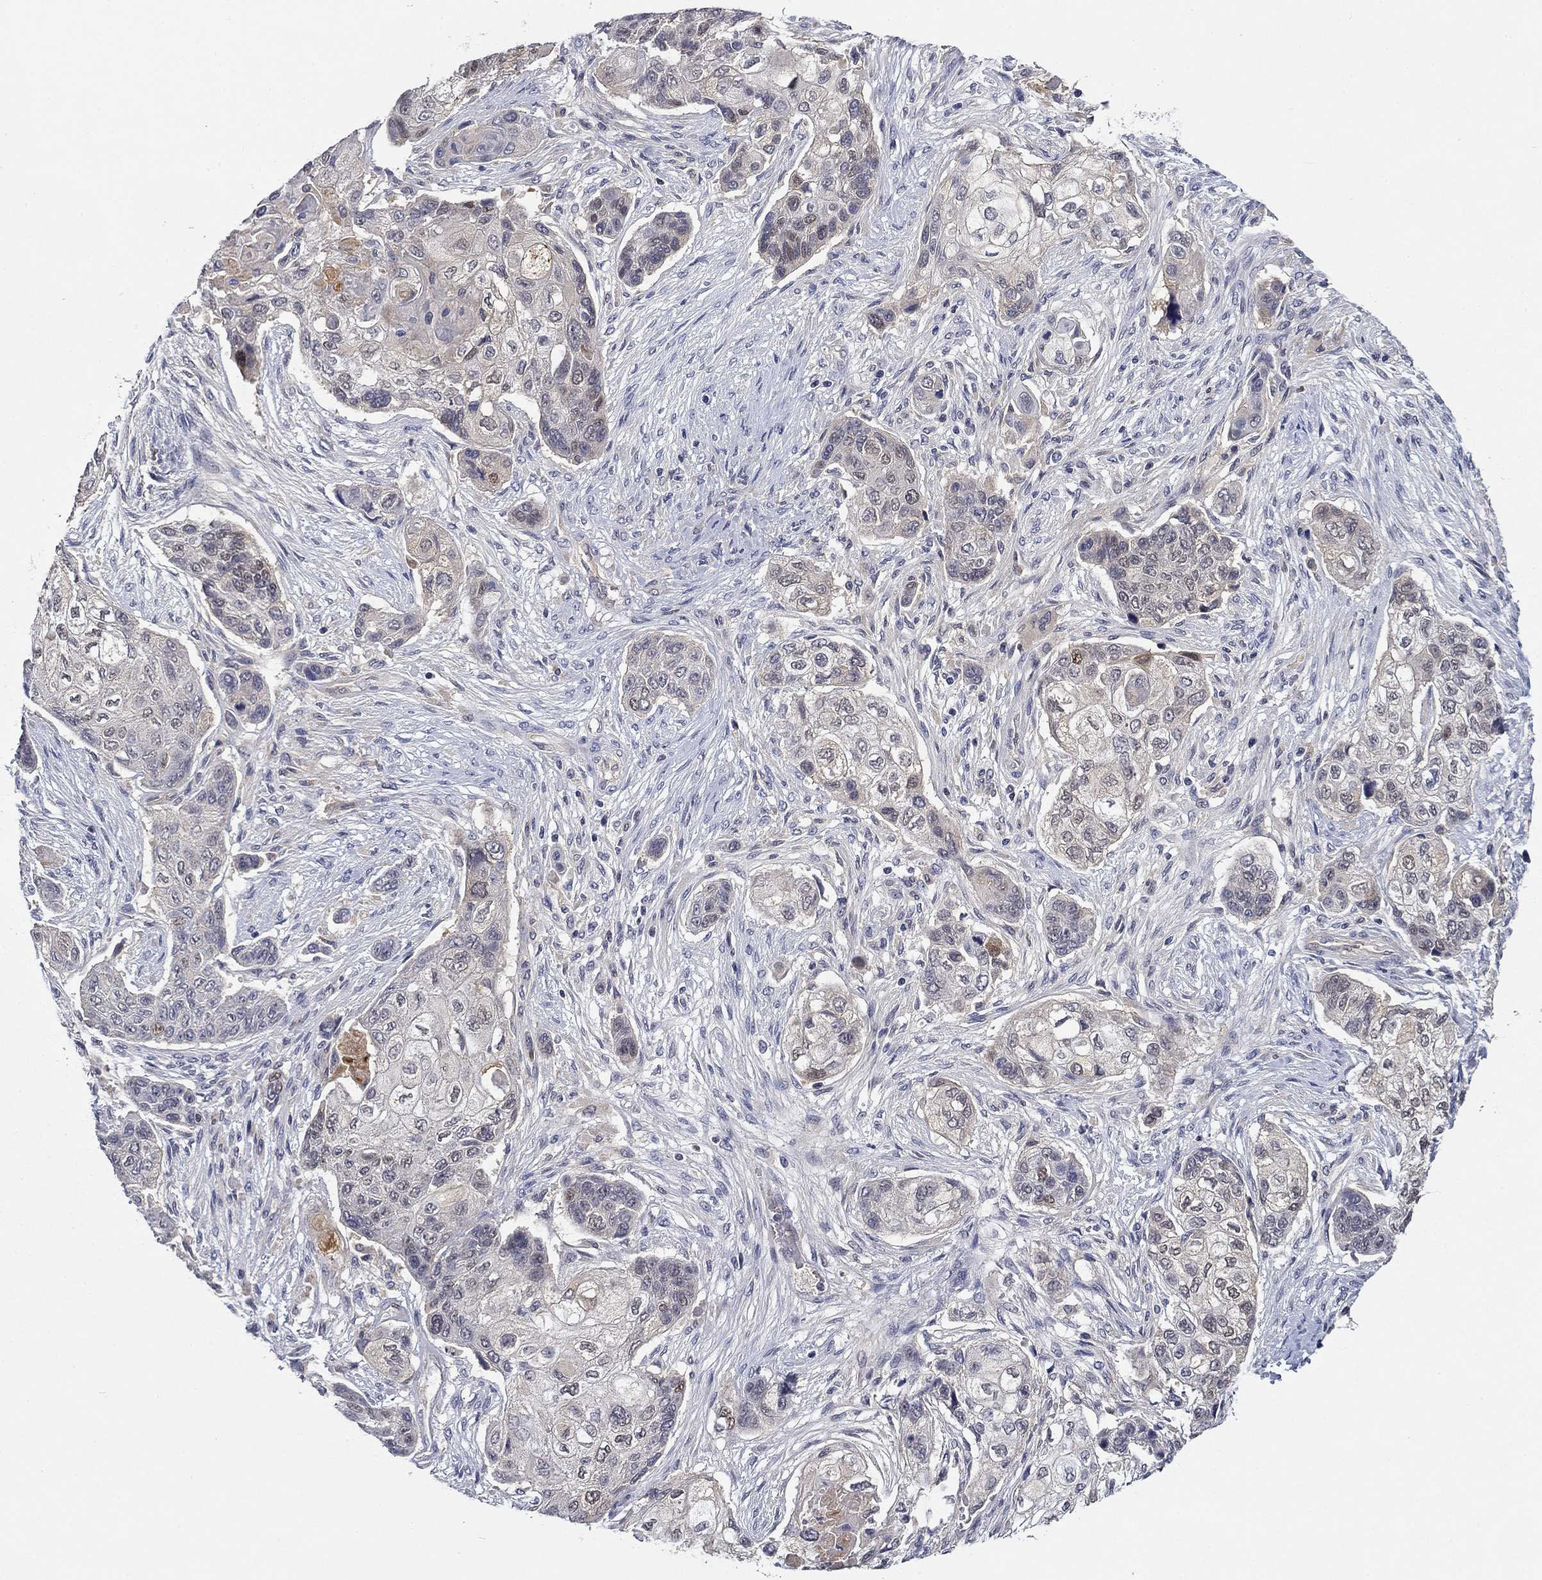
{"staining": {"intensity": "negative", "quantity": "none", "location": "none"}, "tissue": "lung cancer", "cell_type": "Tumor cells", "image_type": "cancer", "snomed": [{"axis": "morphology", "description": "Squamous cell carcinoma, NOS"}, {"axis": "topography", "description": "Lung"}], "caption": "This is a photomicrograph of immunohistochemistry (IHC) staining of lung cancer, which shows no staining in tumor cells.", "gene": "DDTL", "patient": {"sex": "male", "age": 69}}